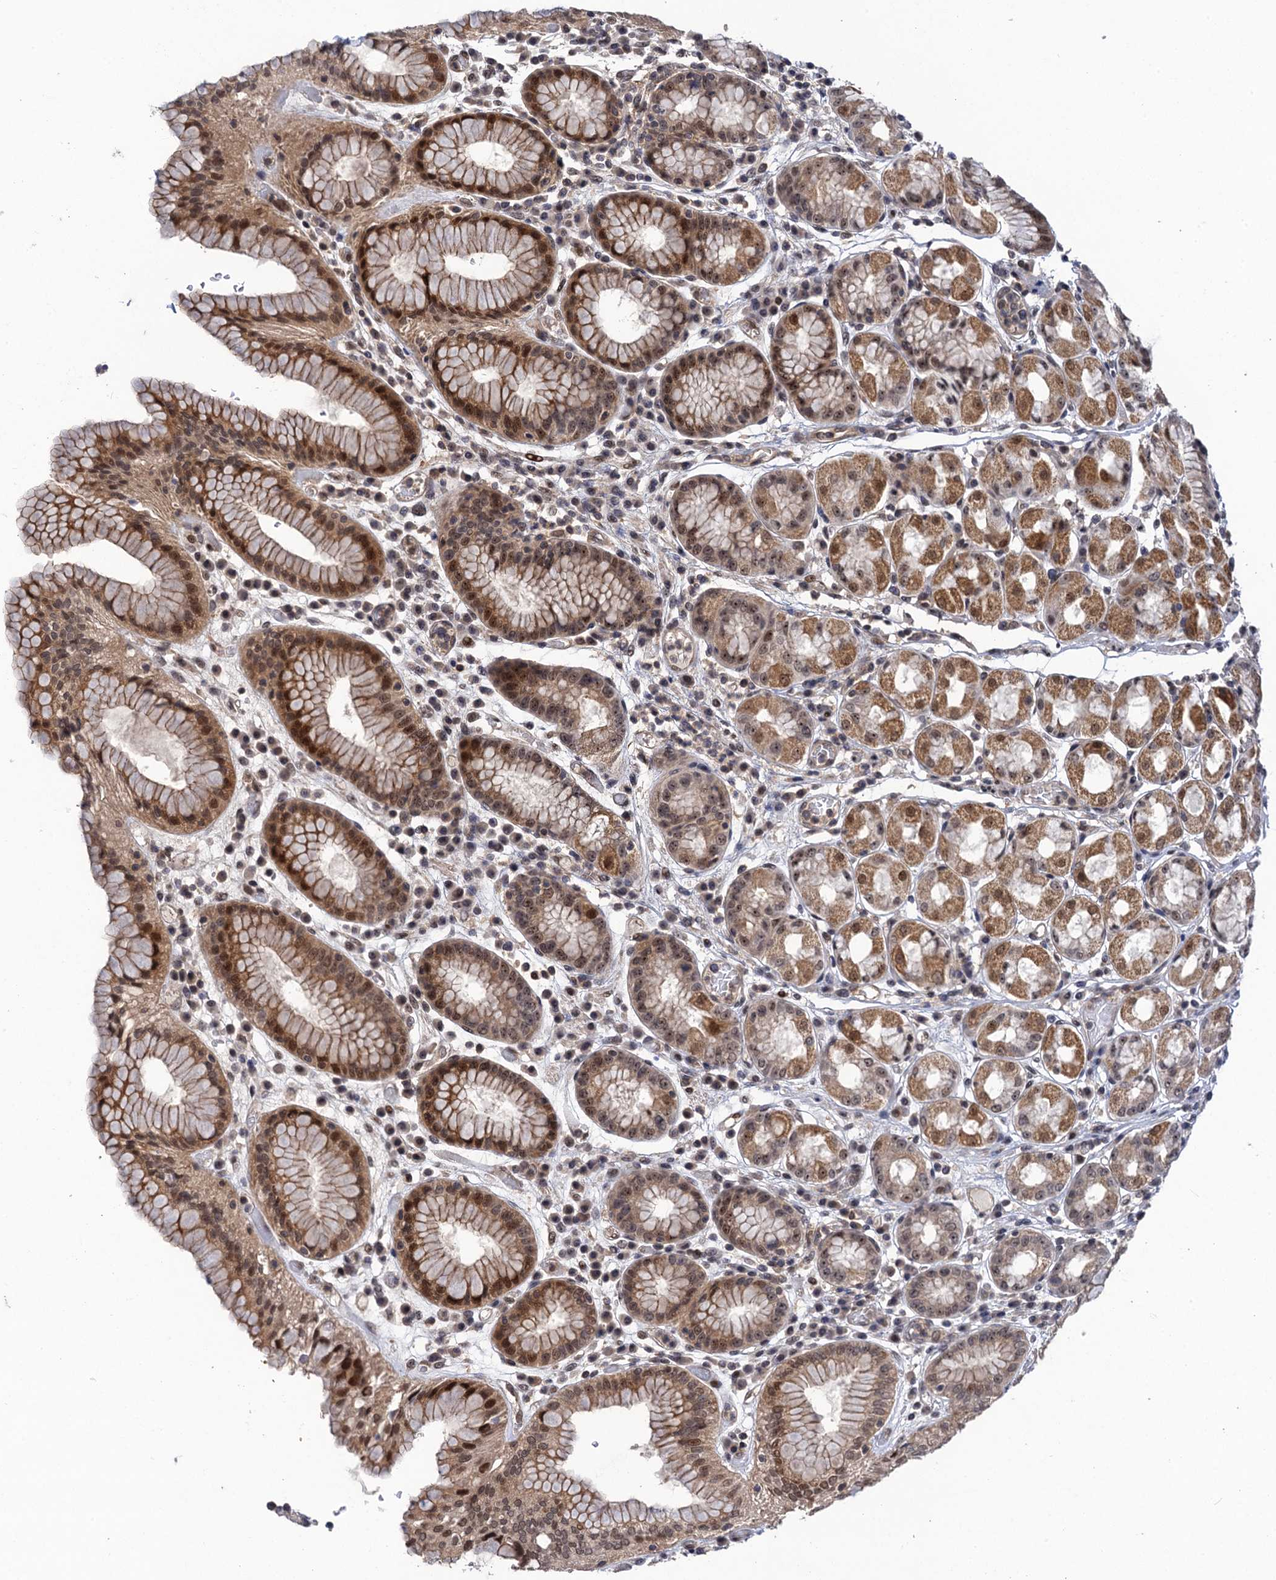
{"staining": {"intensity": "moderate", "quantity": "25%-75%", "location": "cytoplasmic/membranous,nuclear"}, "tissue": "stomach", "cell_type": "Glandular cells", "image_type": "normal", "snomed": [{"axis": "morphology", "description": "Normal tissue, NOS"}, {"axis": "topography", "description": "Stomach"}, {"axis": "topography", "description": "Stomach, lower"}], "caption": "Unremarkable stomach was stained to show a protein in brown. There is medium levels of moderate cytoplasmic/membranous,nuclear staining in about 25%-75% of glandular cells. (brown staining indicates protein expression, while blue staining denotes nuclei).", "gene": "ZAR1L", "patient": {"sex": "female", "age": 56}}